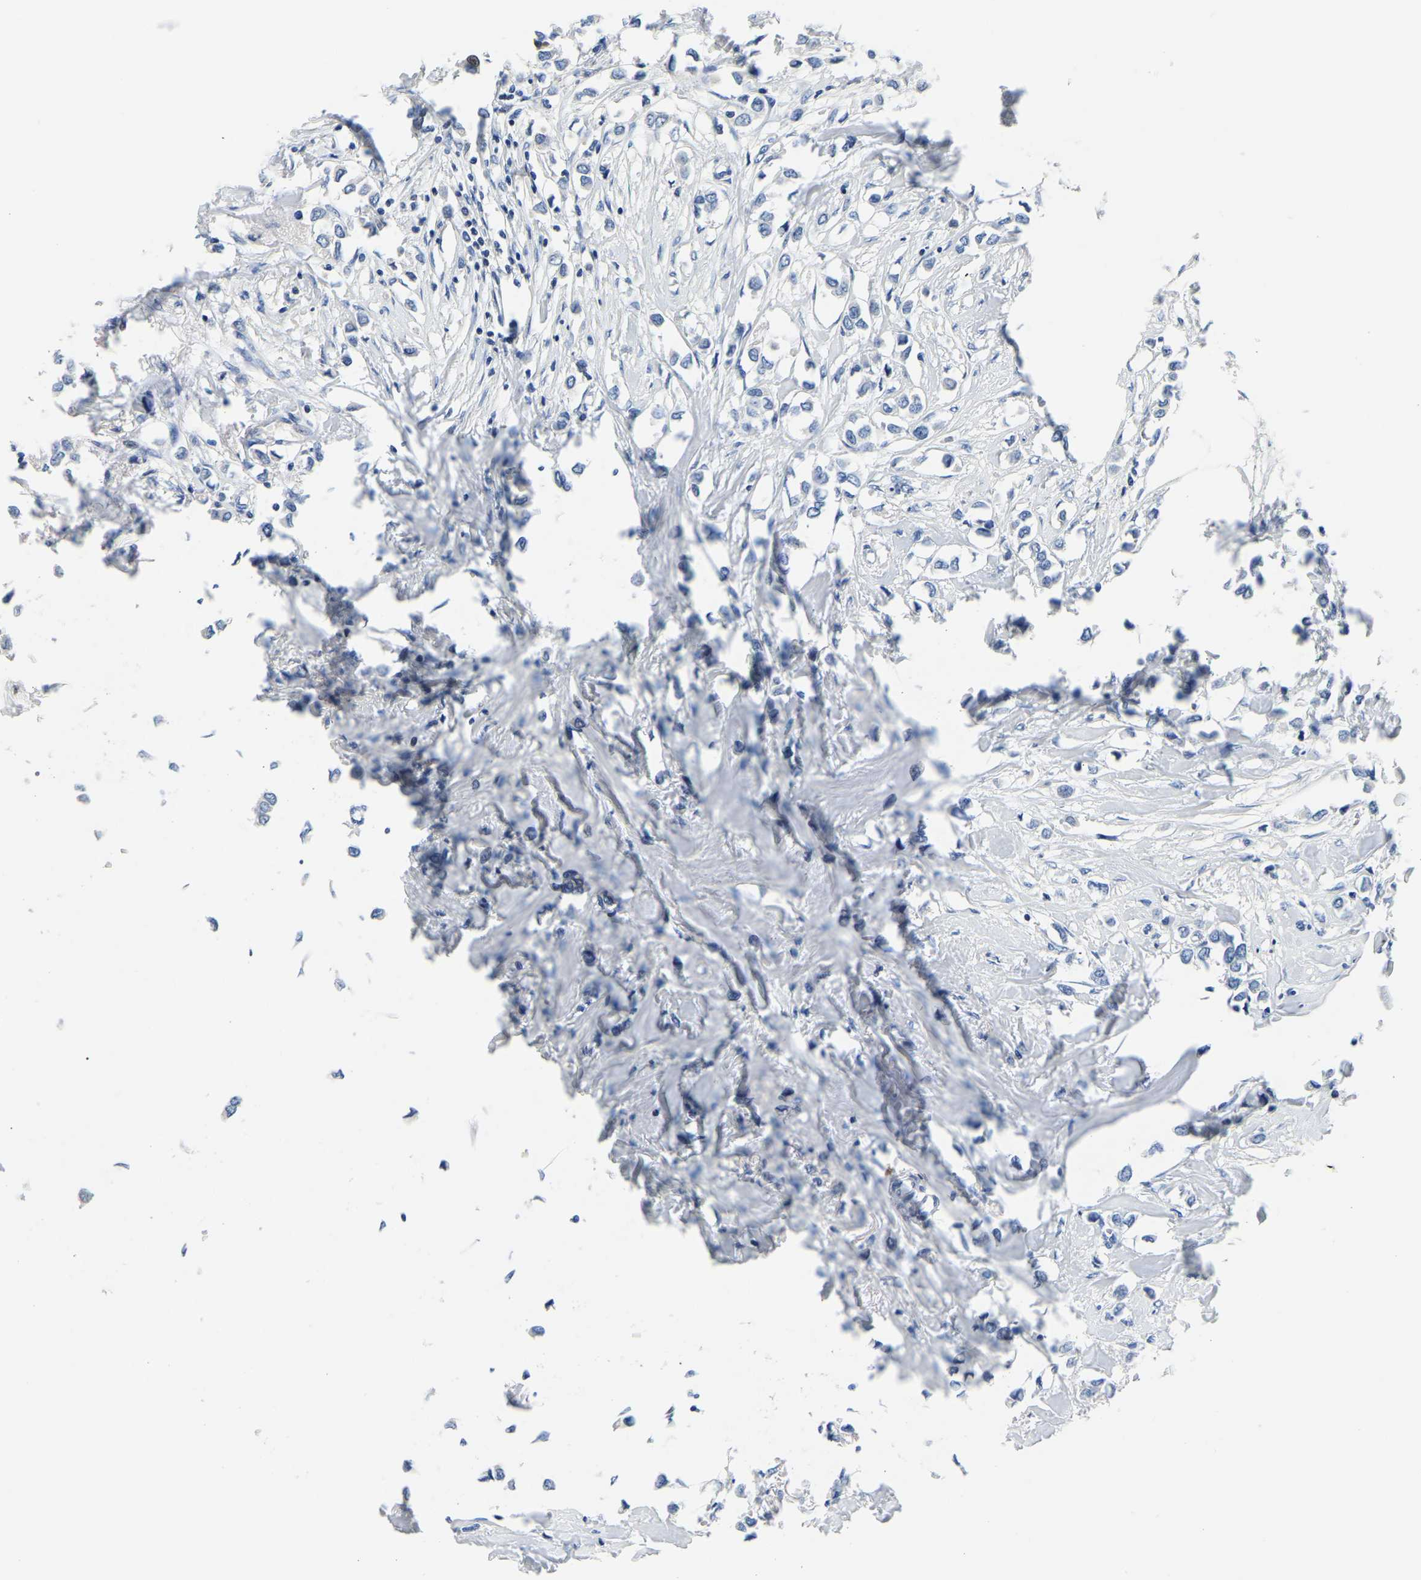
{"staining": {"intensity": "negative", "quantity": "none", "location": "none"}, "tissue": "breast cancer", "cell_type": "Tumor cells", "image_type": "cancer", "snomed": [{"axis": "morphology", "description": "Lobular carcinoma"}, {"axis": "topography", "description": "Breast"}], "caption": "Tumor cells show no significant protein staining in lobular carcinoma (breast). Nuclei are stained in blue.", "gene": "PCK2", "patient": {"sex": "female", "age": 51}}